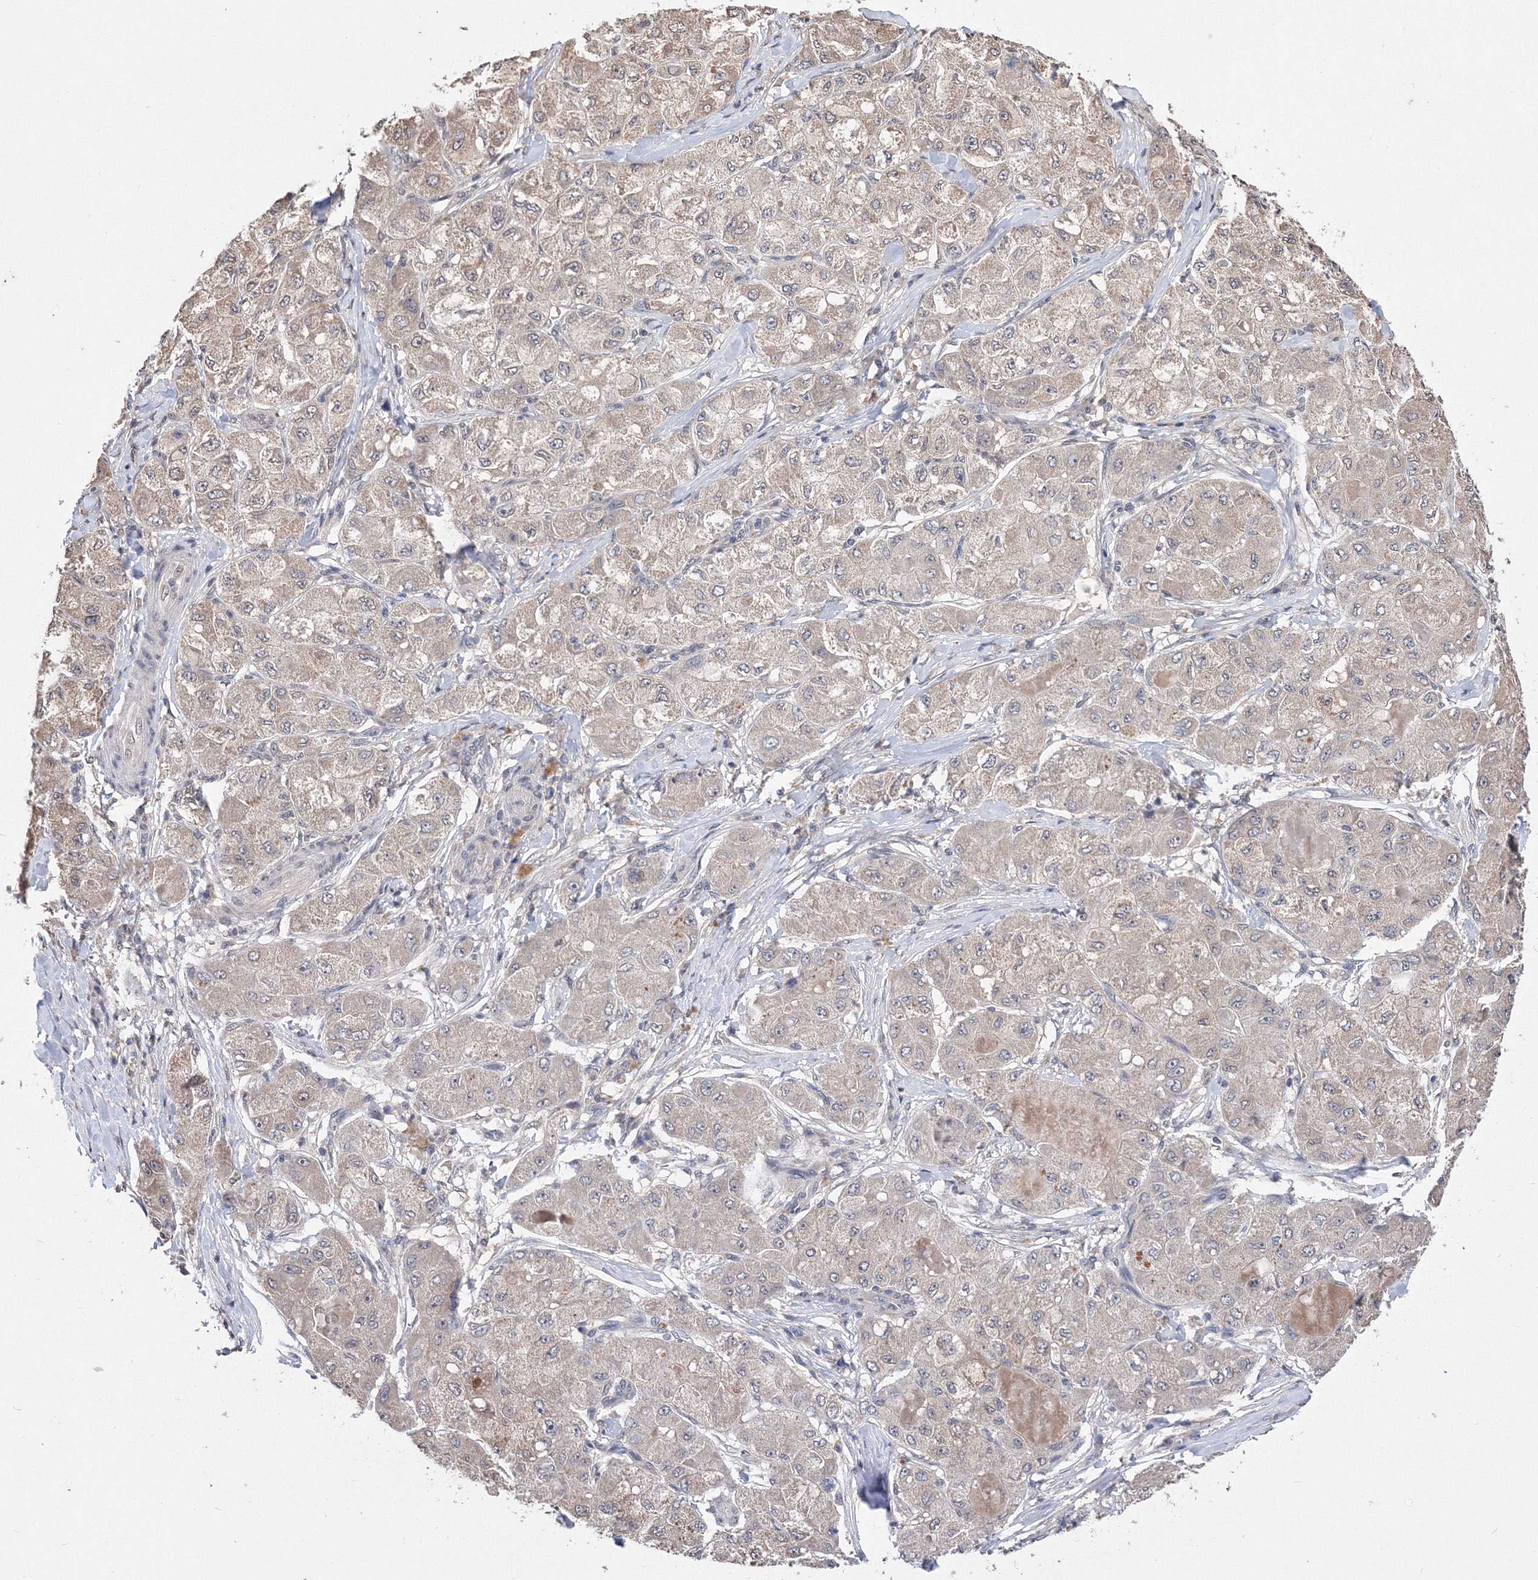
{"staining": {"intensity": "weak", "quantity": "25%-75%", "location": "cytoplasmic/membranous"}, "tissue": "liver cancer", "cell_type": "Tumor cells", "image_type": "cancer", "snomed": [{"axis": "morphology", "description": "Carcinoma, Hepatocellular, NOS"}, {"axis": "topography", "description": "Liver"}], "caption": "IHC image of neoplastic tissue: liver cancer (hepatocellular carcinoma) stained using immunohistochemistry displays low levels of weak protein expression localized specifically in the cytoplasmic/membranous of tumor cells, appearing as a cytoplasmic/membranous brown color.", "gene": "GPN1", "patient": {"sex": "male", "age": 80}}